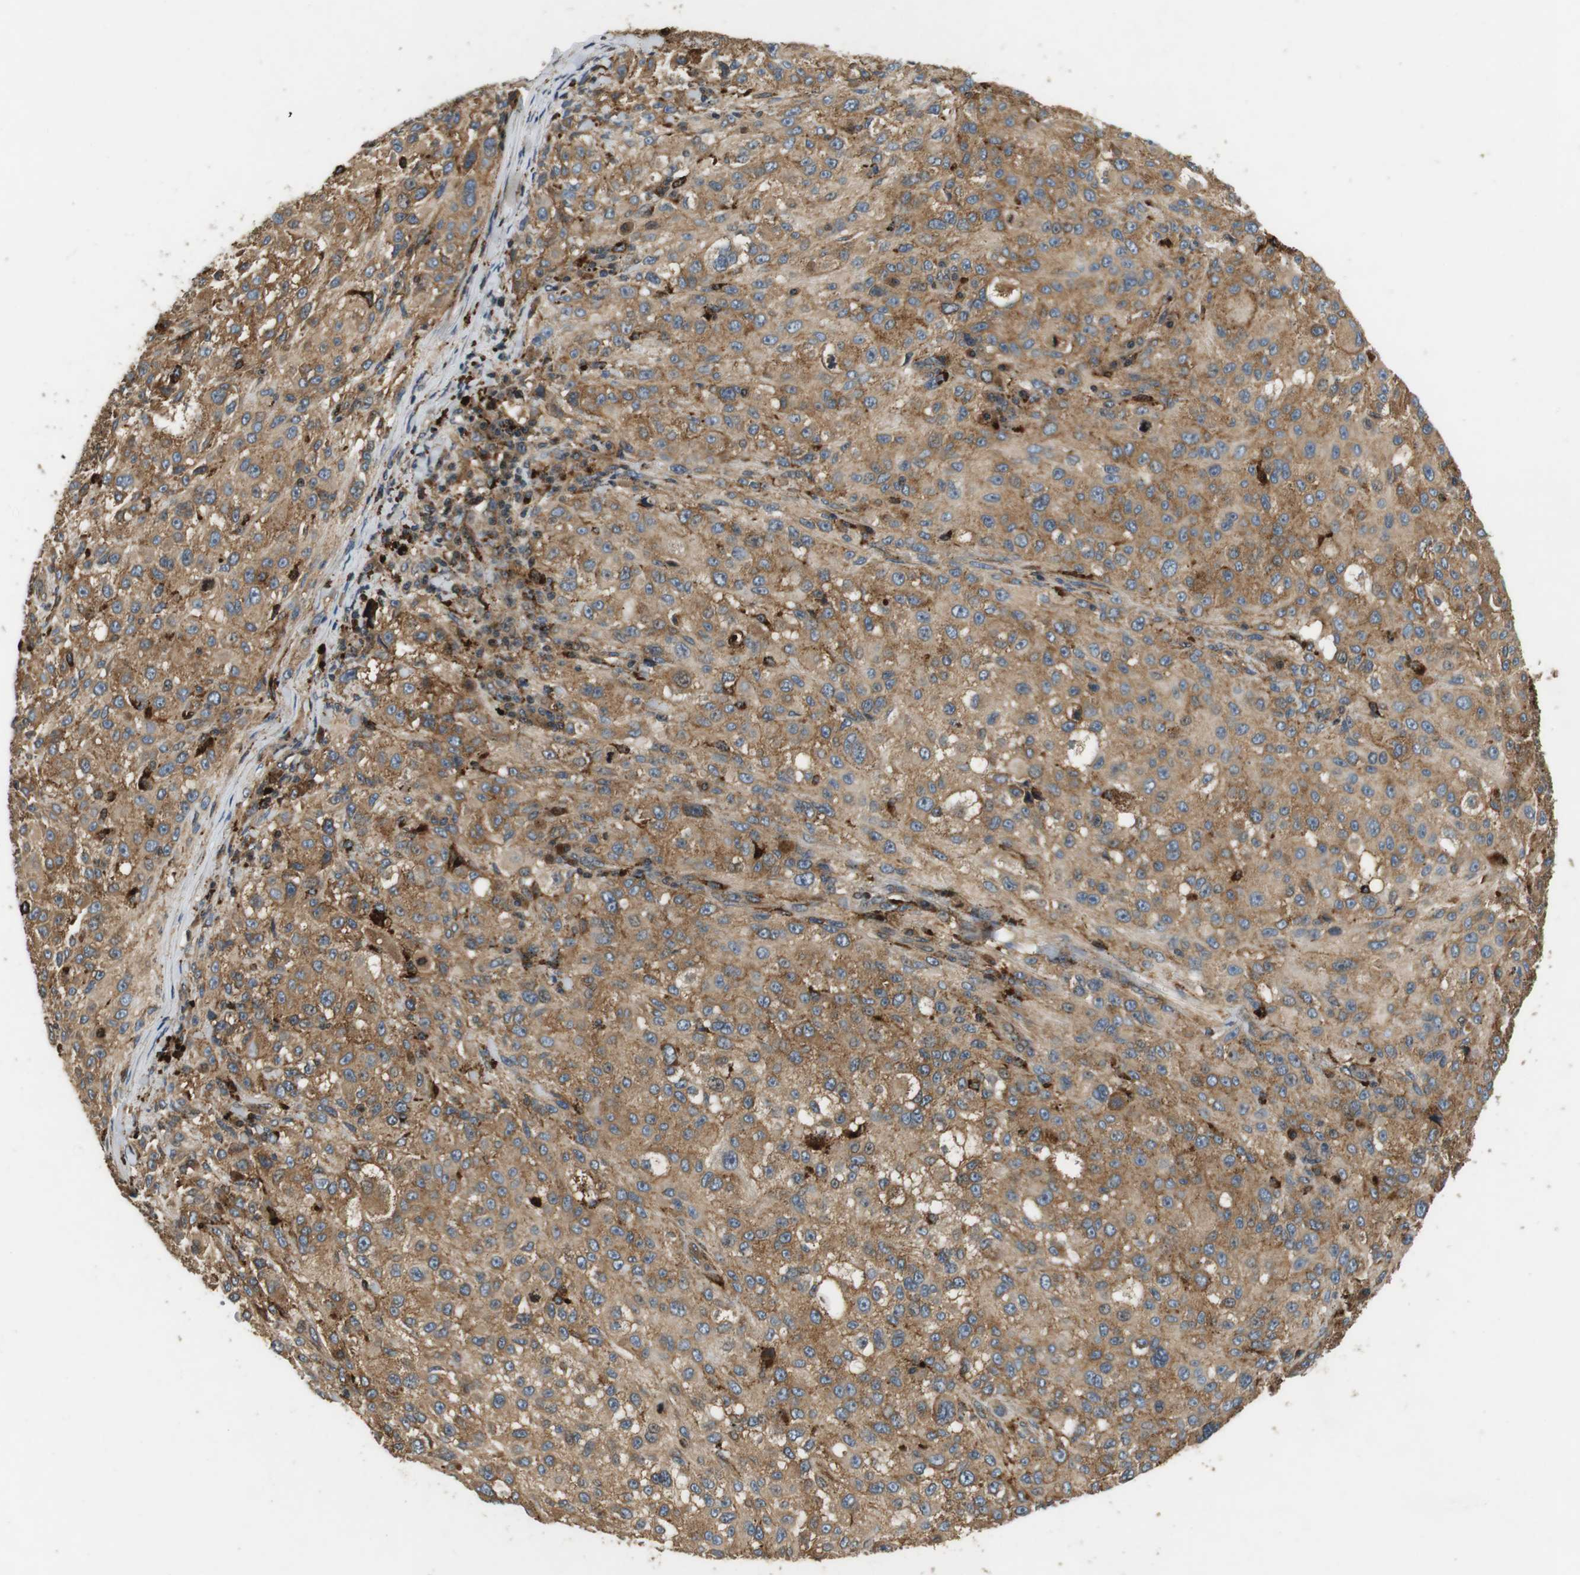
{"staining": {"intensity": "moderate", "quantity": ">75%", "location": "cytoplasmic/membranous"}, "tissue": "melanoma", "cell_type": "Tumor cells", "image_type": "cancer", "snomed": [{"axis": "morphology", "description": "Necrosis, NOS"}, {"axis": "morphology", "description": "Malignant melanoma, NOS"}, {"axis": "topography", "description": "Skin"}], "caption": "Brown immunohistochemical staining in malignant melanoma reveals moderate cytoplasmic/membranous positivity in about >75% of tumor cells.", "gene": "TXNRD1", "patient": {"sex": "female", "age": 87}}